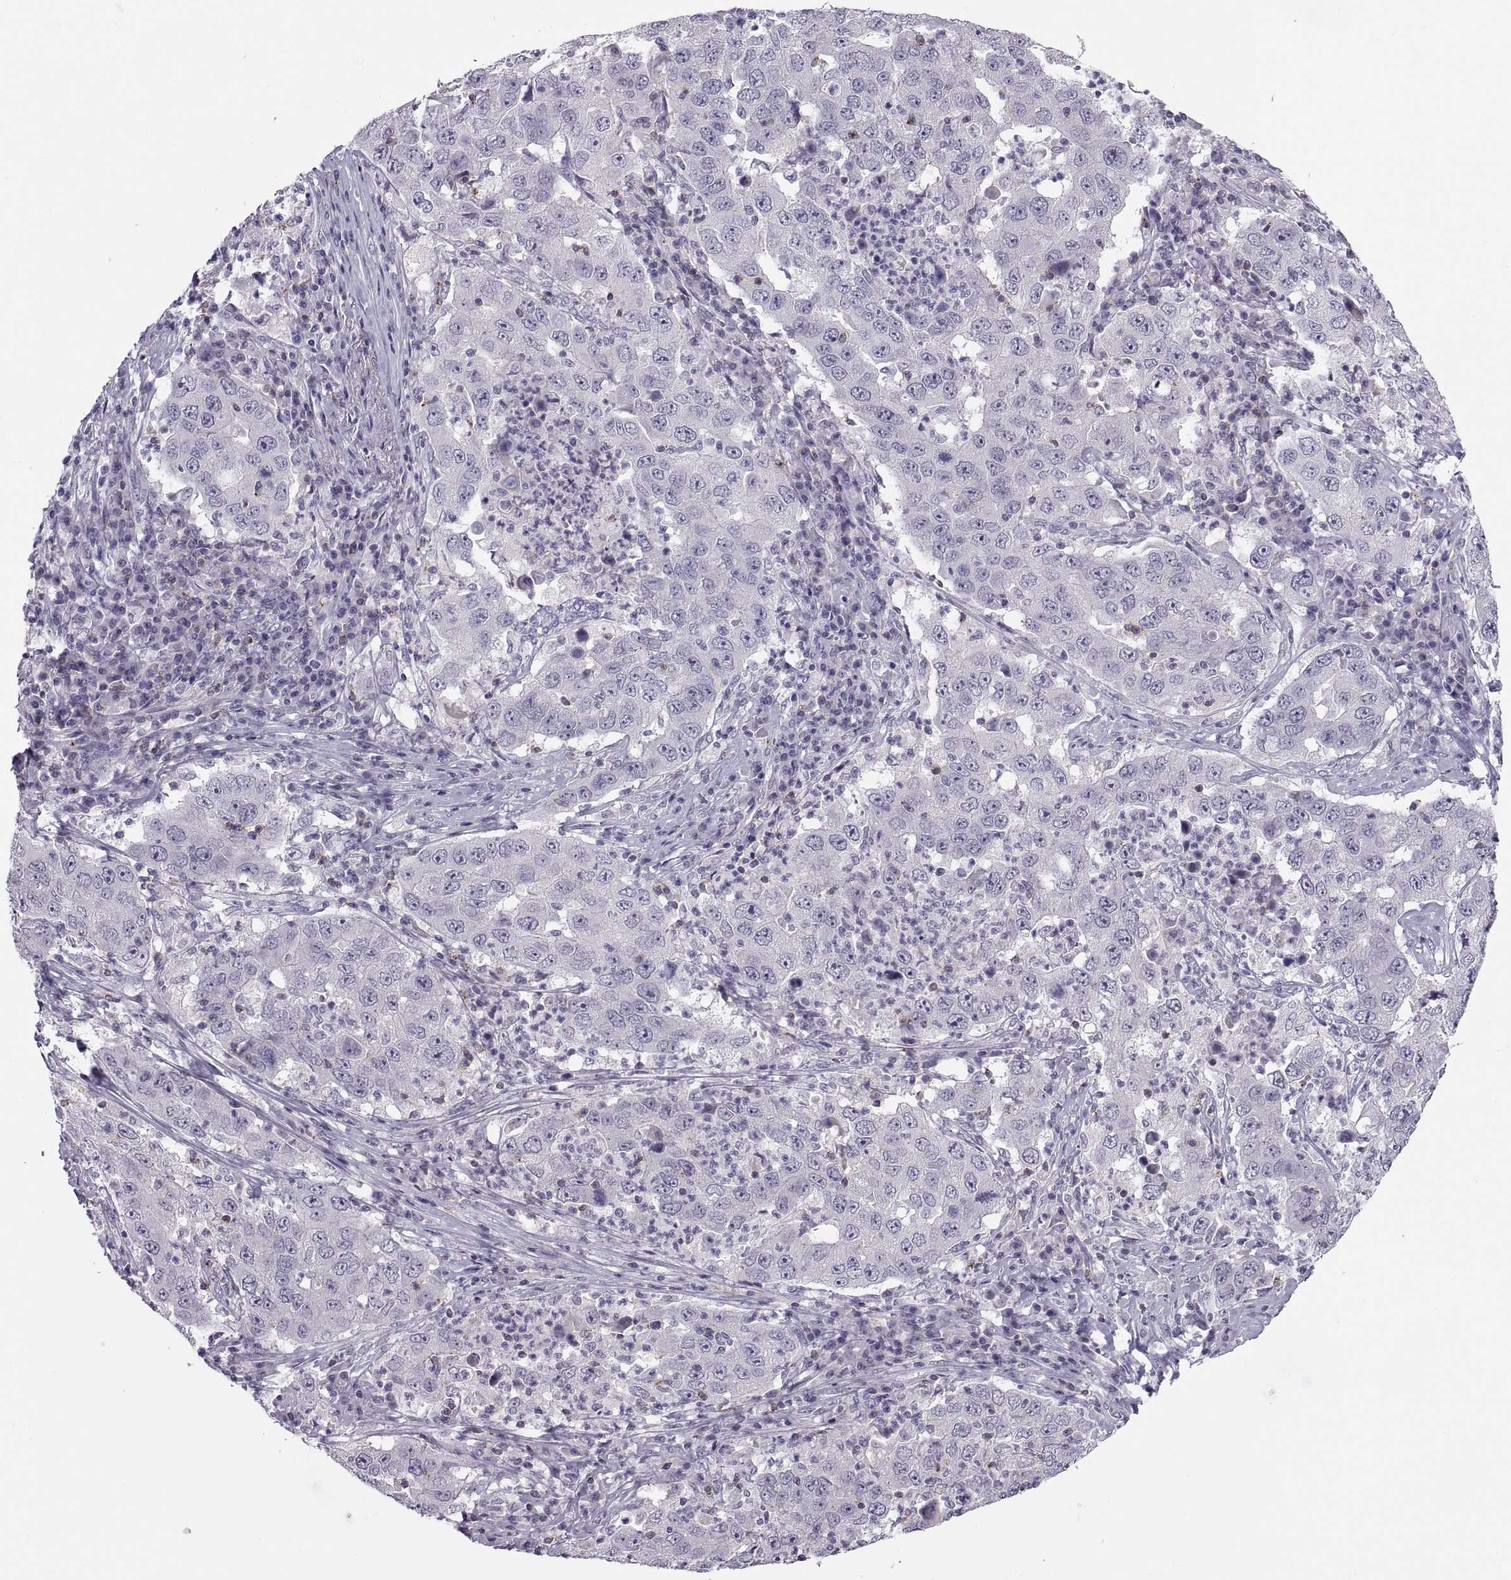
{"staining": {"intensity": "negative", "quantity": "none", "location": "none"}, "tissue": "lung cancer", "cell_type": "Tumor cells", "image_type": "cancer", "snomed": [{"axis": "morphology", "description": "Adenocarcinoma, NOS"}, {"axis": "topography", "description": "Lung"}], "caption": "DAB (3,3'-diaminobenzidine) immunohistochemical staining of human lung cancer (adenocarcinoma) displays no significant expression in tumor cells.", "gene": "TTC21A", "patient": {"sex": "male", "age": 73}}